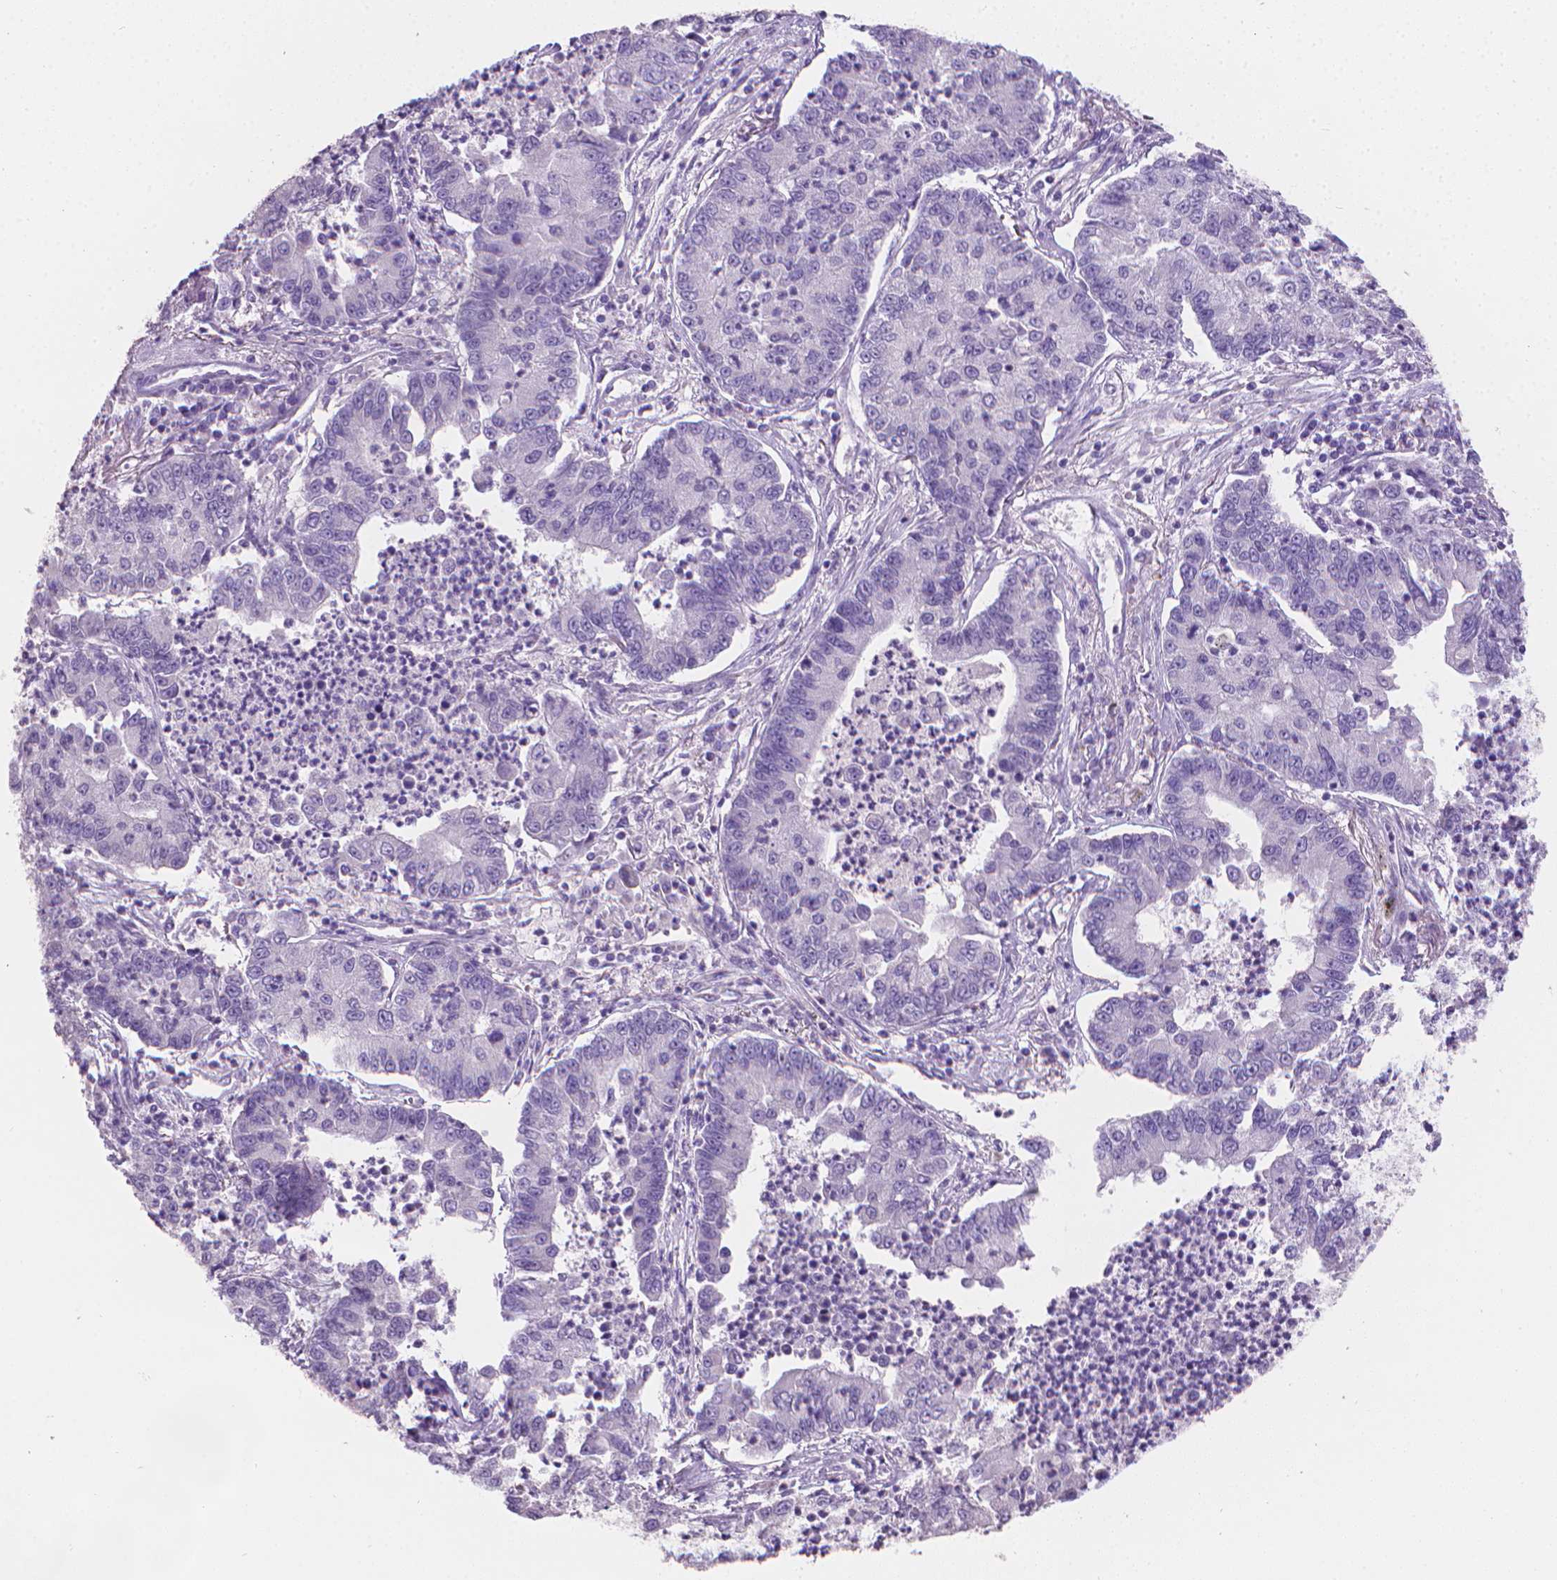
{"staining": {"intensity": "negative", "quantity": "none", "location": "none"}, "tissue": "lung cancer", "cell_type": "Tumor cells", "image_type": "cancer", "snomed": [{"axis": "morphology", "description": "Adenocarcinoma, NOS"}, {"axis": "topography", "description": "Lung"}], "caption": "Tumor cells show no significant protein expression in lung cancer (adenocarcinoma).", "gene": "TNNI2", "patient": {"sex": "female", "age": 57}}